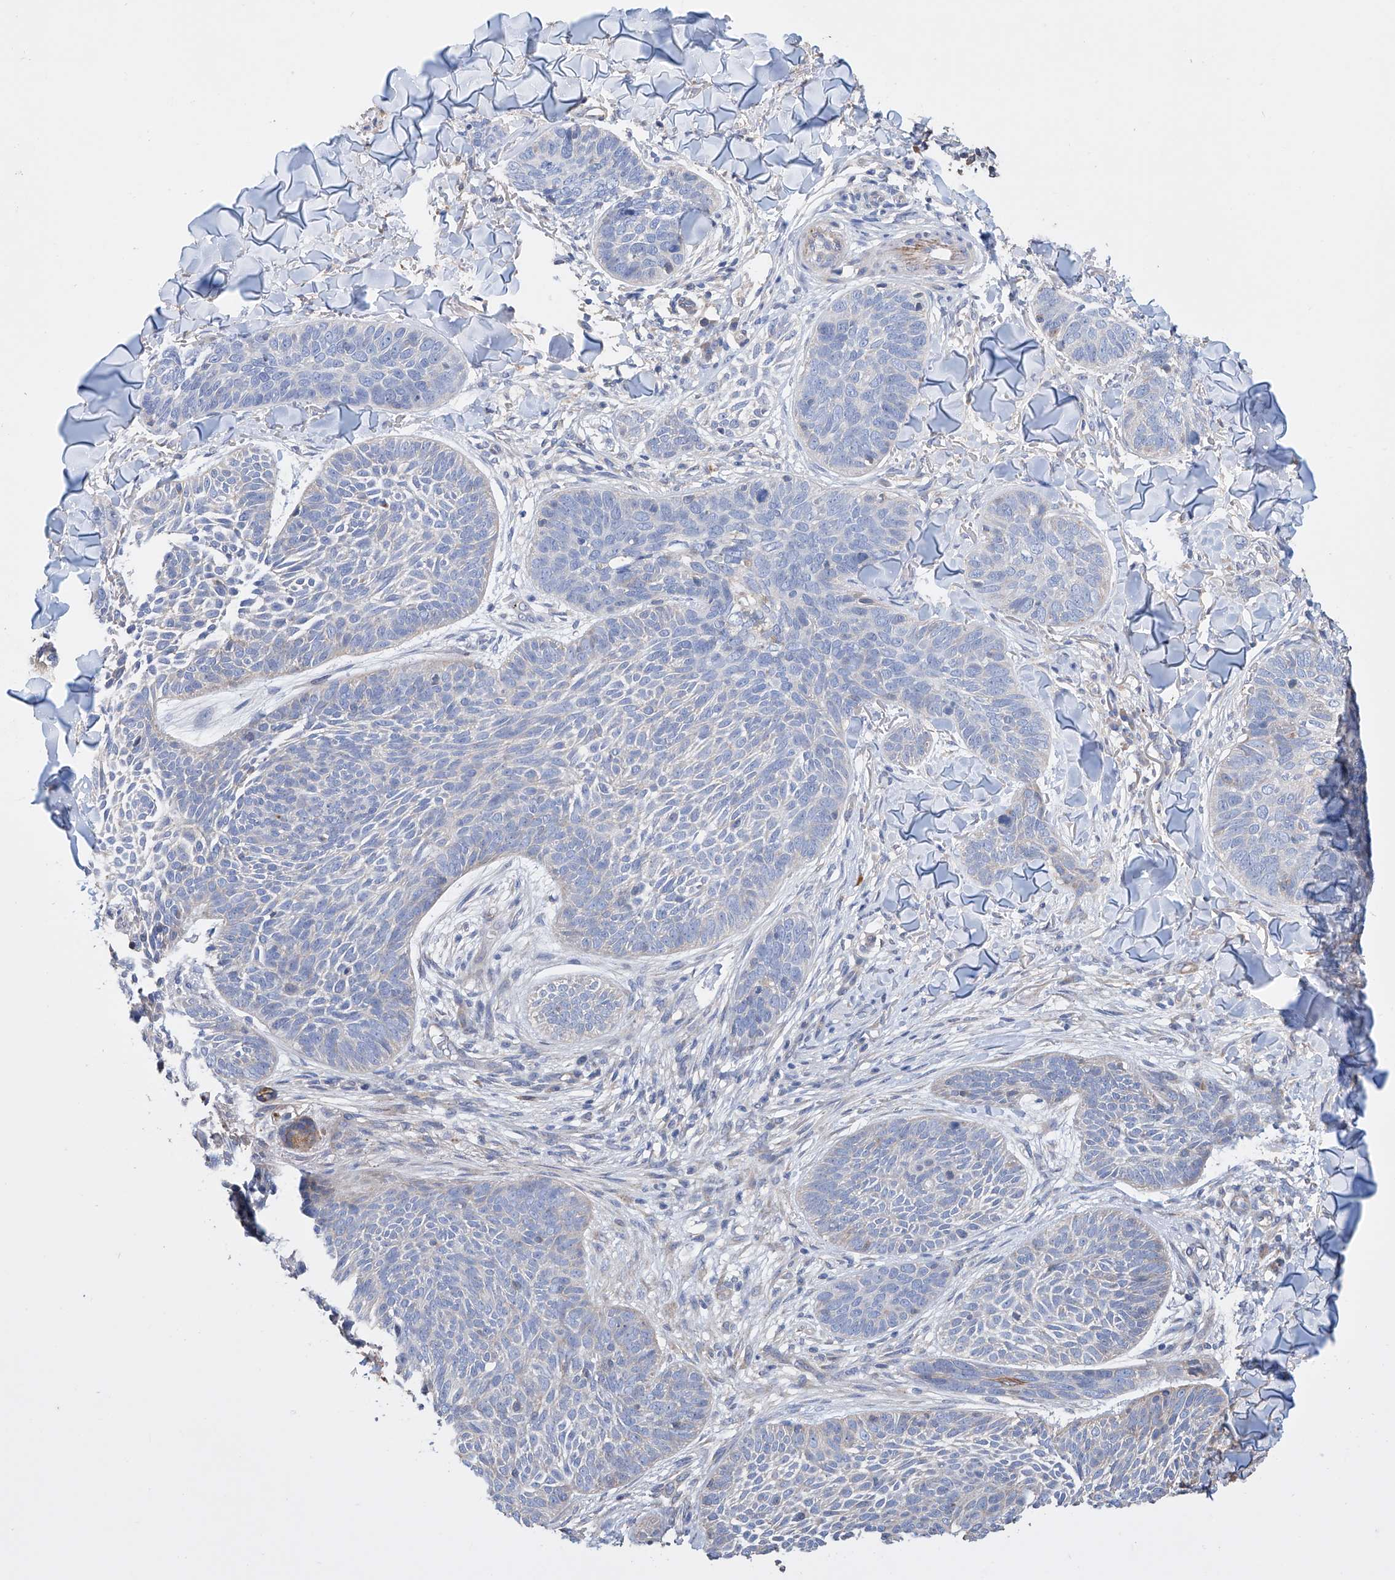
{"staining": {"intensity": "negative", "quantity": "none", "location": "none"}, "tissue": "skin cancer", "cell_type": "Tumor cells", "image_type": "cancer", "snomed": [{"axis": "morphology", "description": "Basal cell carcinoma"}, {"axis": "topography", "description": "Skin"}], "caption": "Skin basal cell carcinoma was stained to show a protein in brown. There is no significant positivity in tumor cells.", "gene": "AFG1L", "patient": {"sex": "male", "age": 85}}